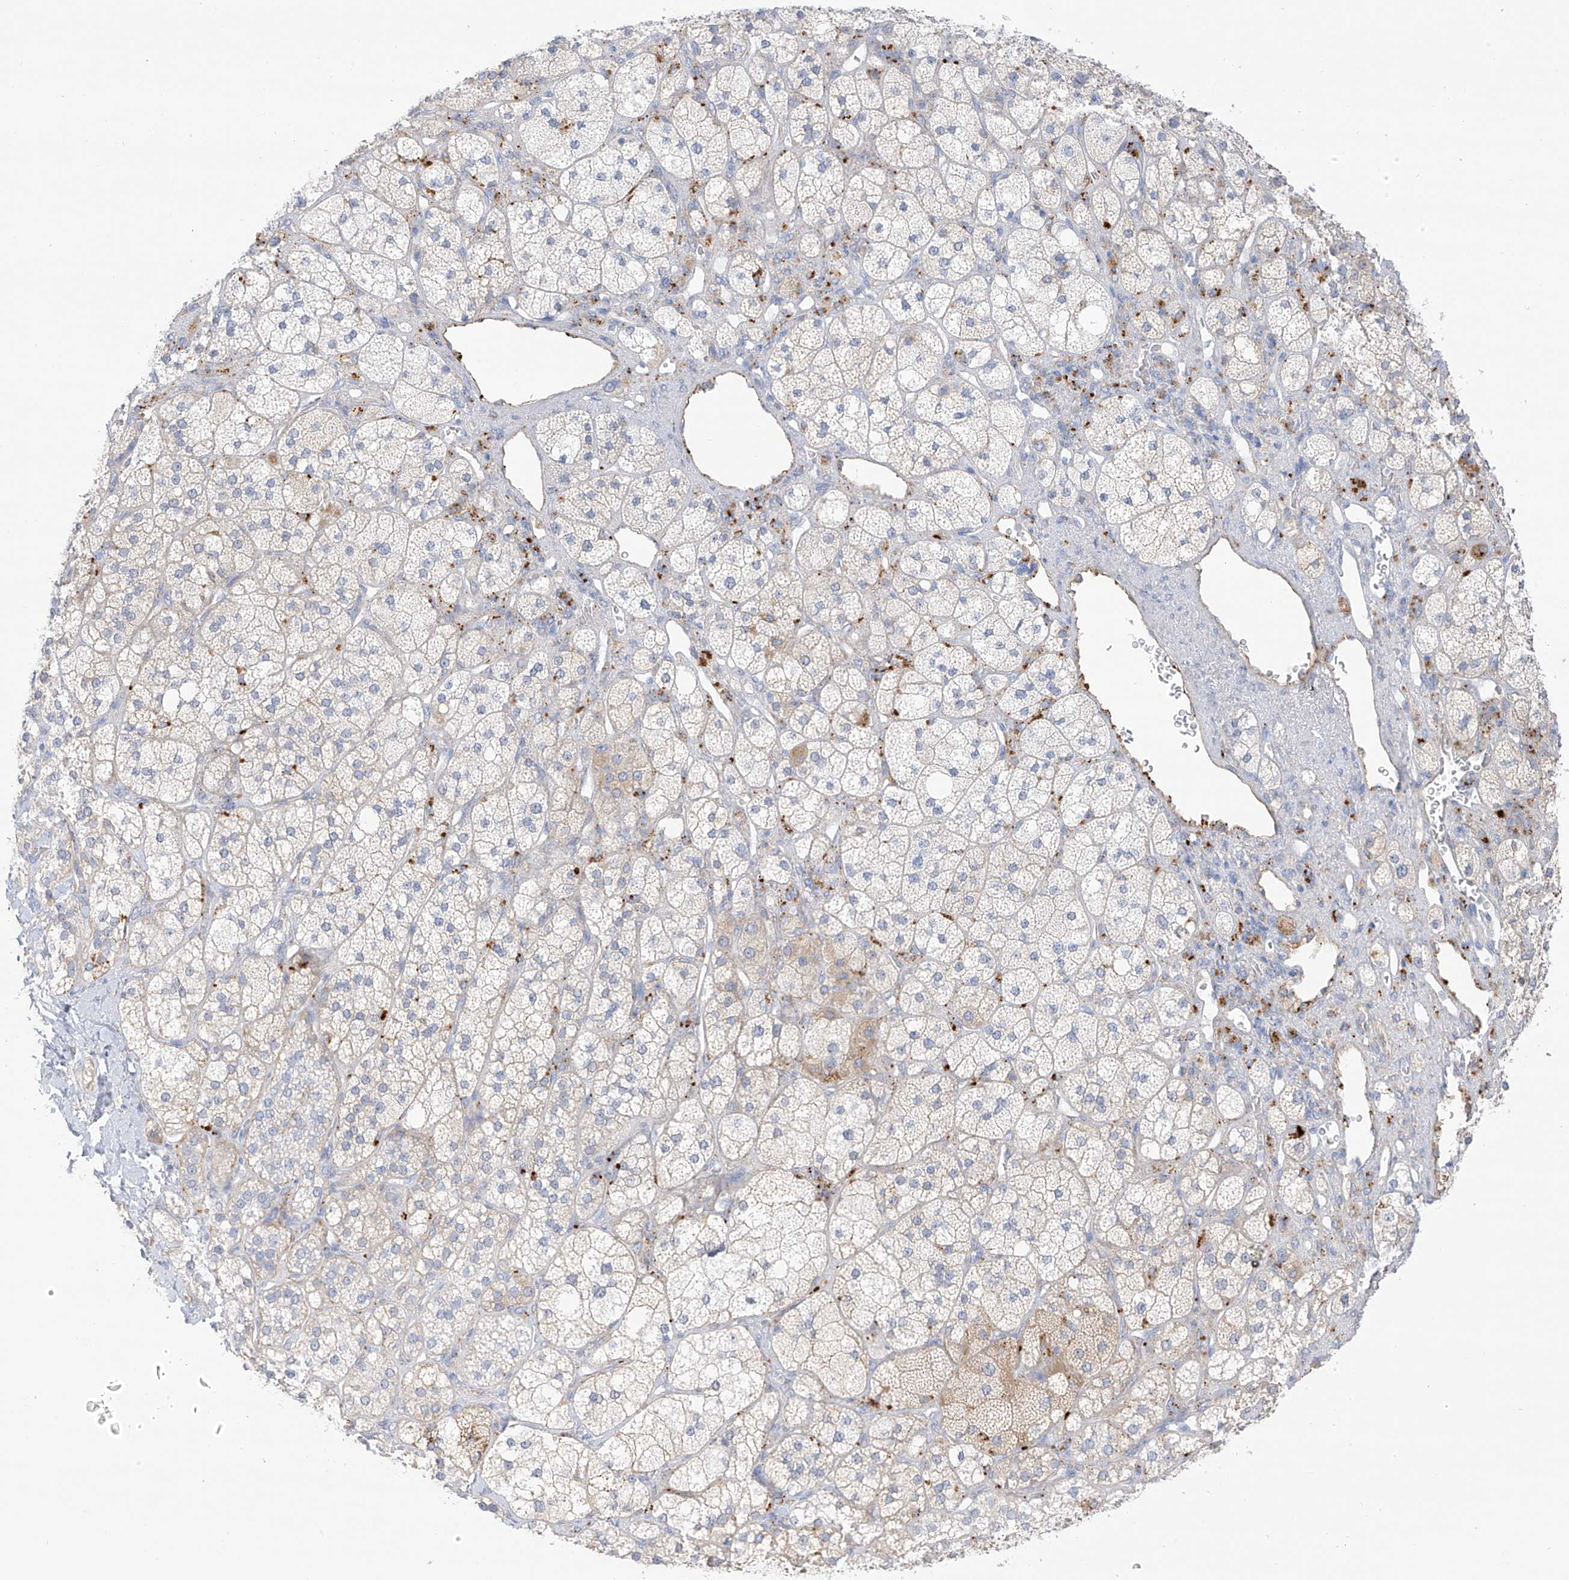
{"staining": {"intensity": "weak", "quantity": "<25%", "location": "cytoplasmic/membranous"}, "tissue": "adrenal gland", "cell_type": "Glandular cells", "image_type": "normal", "snomed": [{"axis": "morphology", "description": "Normal tissue, NOS"}, {"axis": "topography", "description": "Adrenal gland"}], "caption": "Adrenal gland was stained to show a protein in brown. There is no significant expression in glandular cells. (DAB (3,3'-diaminobenzidine) IHC with hematoxylin counter stain).", "gene": "TAL2", "patient": {"sex": "male", "age": 61}}